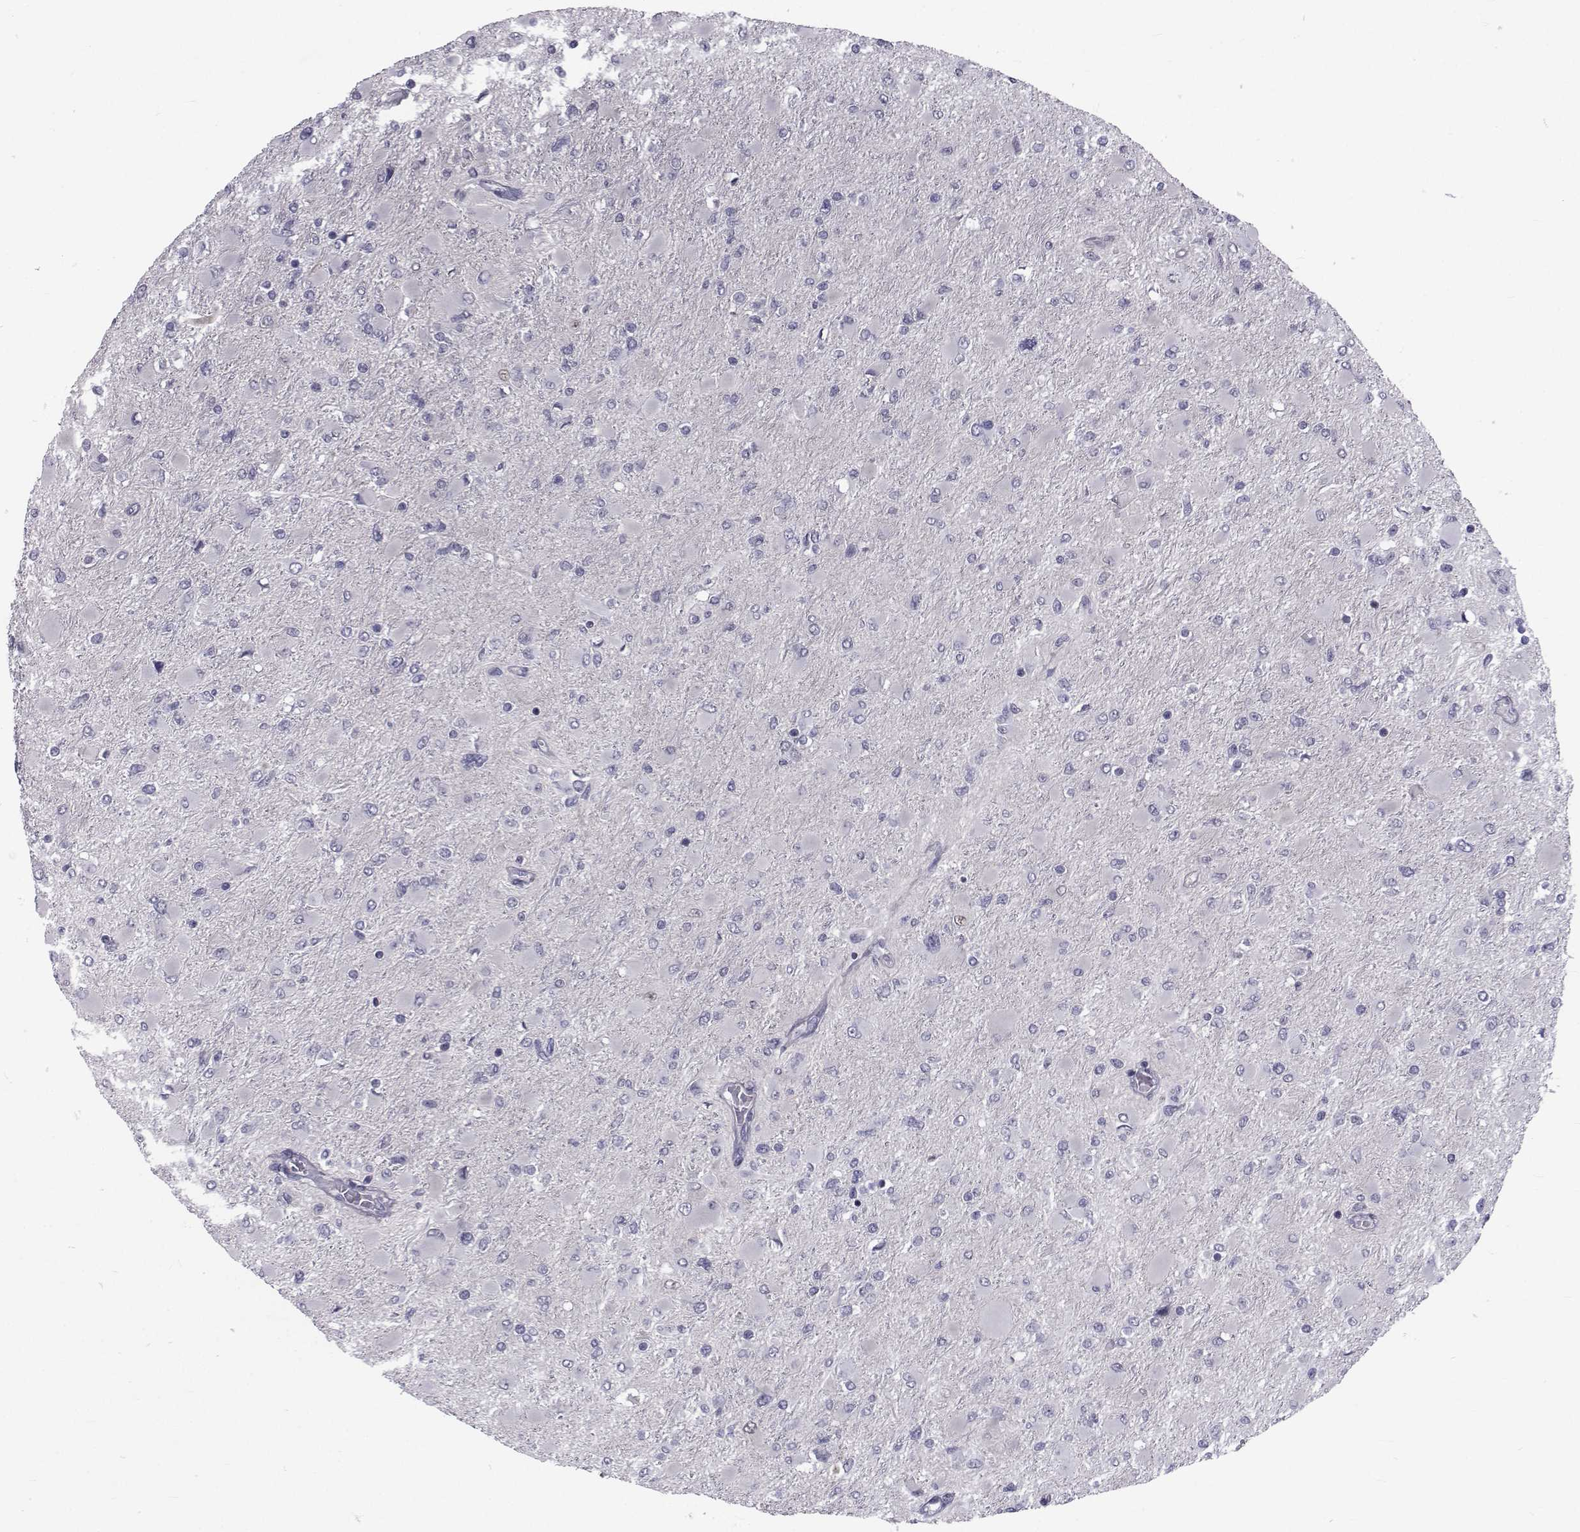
{"staining": {"intensity": "negative", "quantity": "none", "location": "cytoplasmic/membranous"}, "tissue": "glioma", "cell_type": "Tumor cells", "image_type": "cancer", "snomed": [{"axis": "morphology", "description": "Glioma, malignant, High grade"}, {"axis": "topography", "description": "Cerebral cortex"}], "caption": "Protein analysis of malignant glioma (high-grade) exhibits no significant positivity in tumor cells.", "gene": "SLC30A10", "patient": {"sex": "female", "age": 36}}